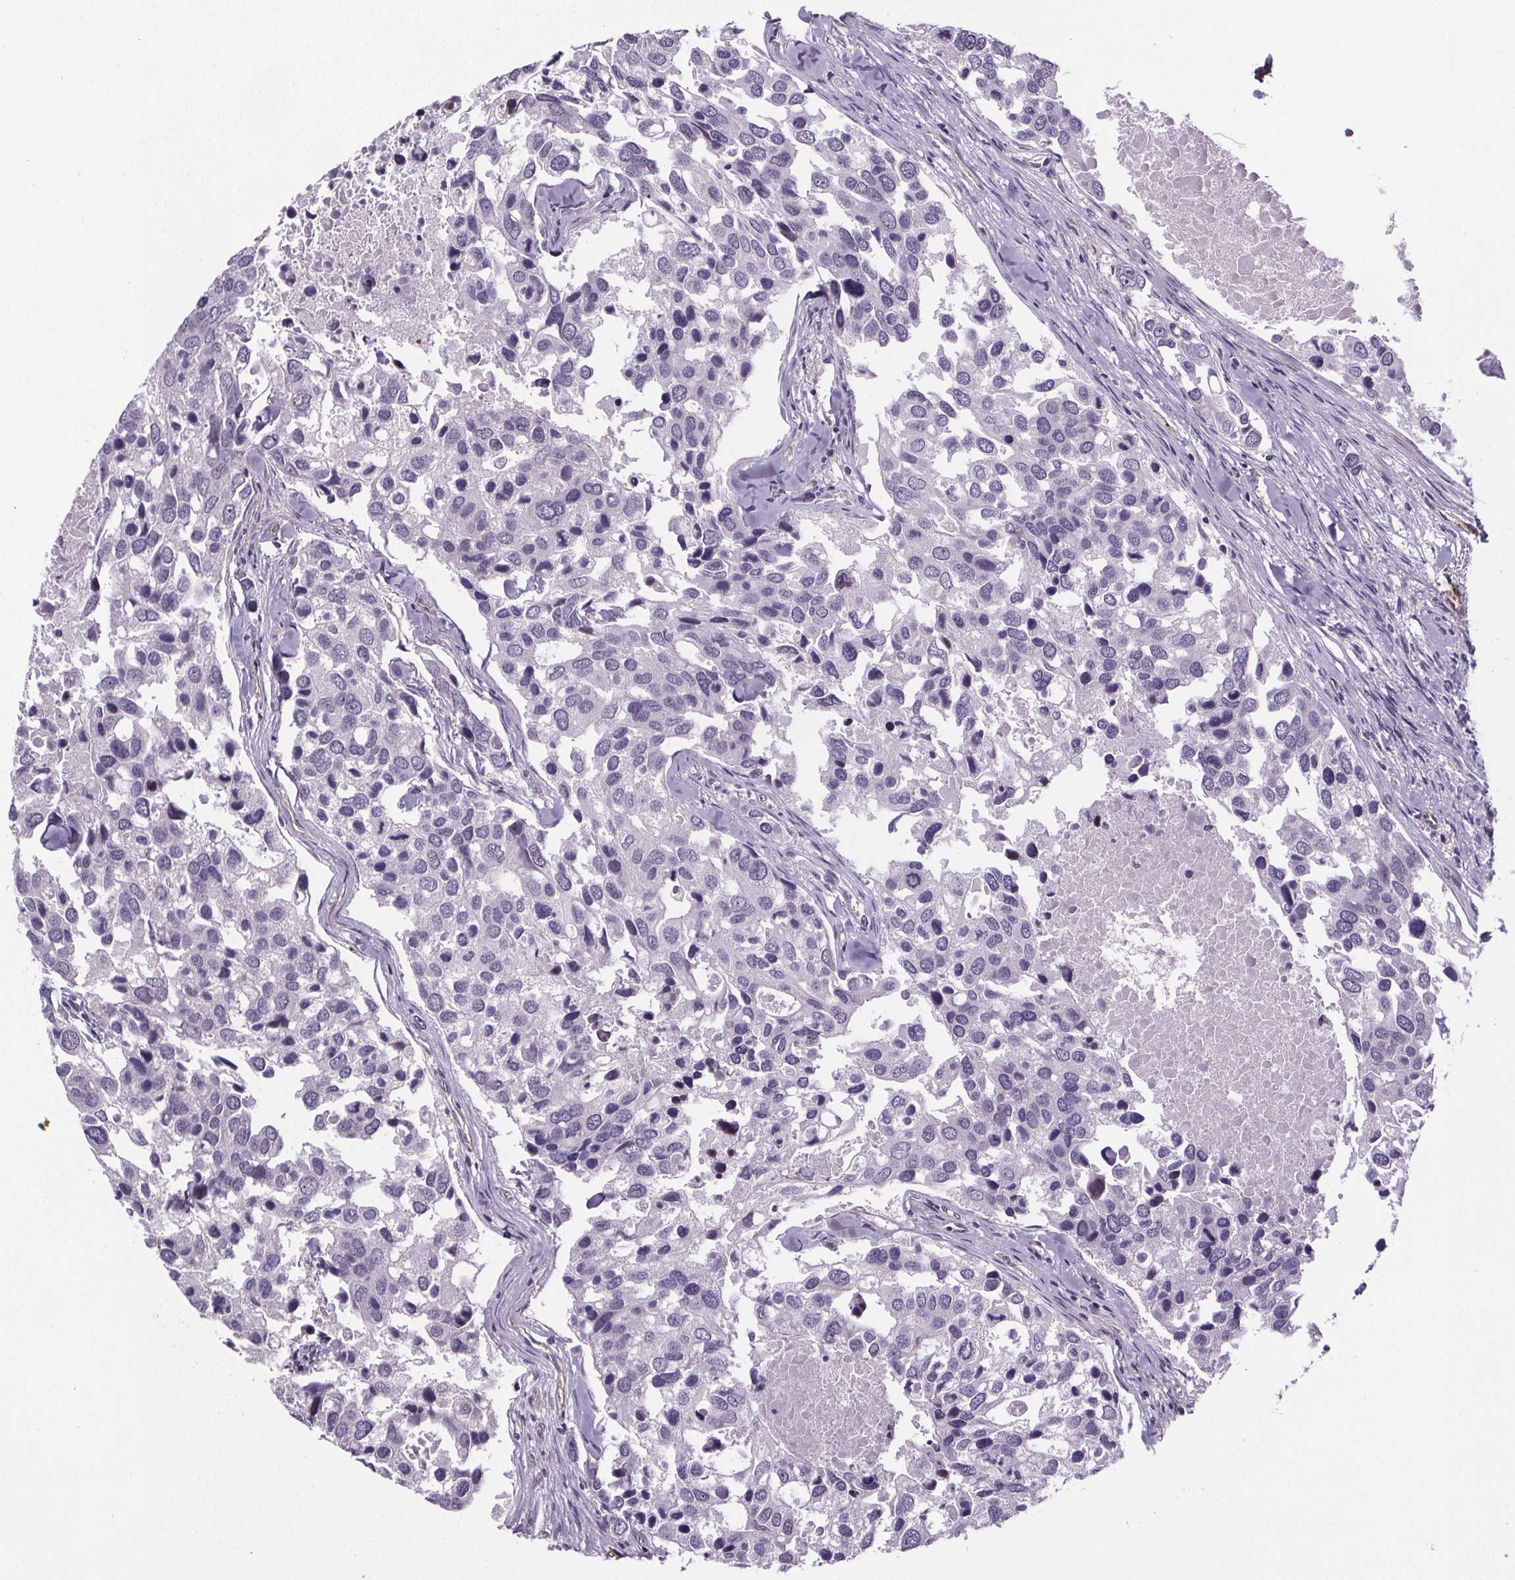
{"staining": {"intensity": "negative", "quantity": "none", "location": "none"}, "tissue": "breast cancer", "cell_type": "Tumor cells", "image_type": "cancer", "snomed": [{"axis": "morphology", "description": "Duct carcinoma"}, {"axis": "topography", "description": "Breast"}], "caption": "IHC of breast cancer (invasive ductal carcinoma) reveals no staining in tumor cells.", "gene": "TTC12", "patient": {"sex": "female", "age": 83}}